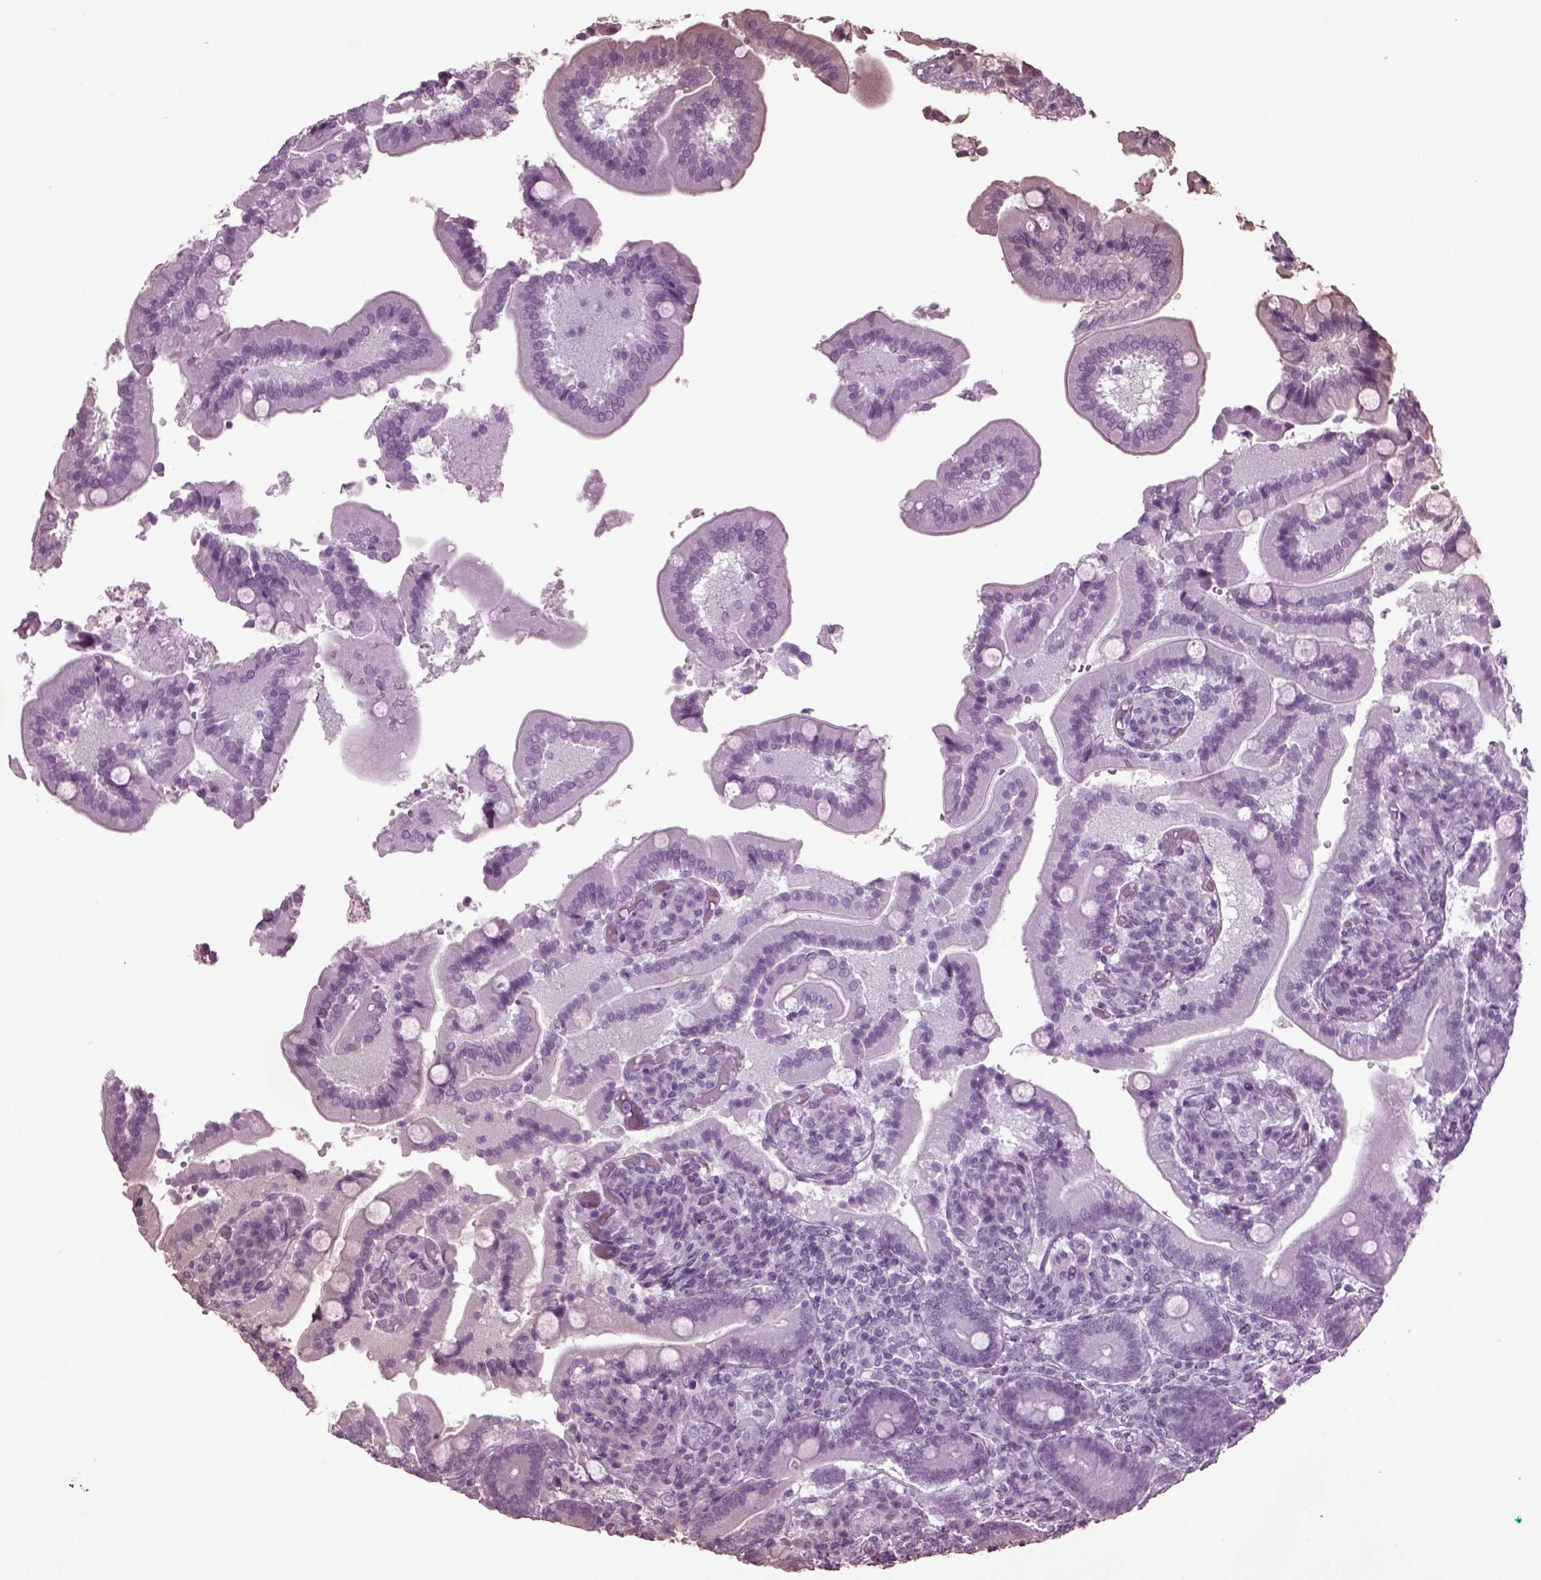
{"staining": {"intensity": "negative", "quantity": "none", "location": "none"}, "tissue": "duodenum", "cell_type": "Glandular cells", "image_type": "normal", "snomed": [{"axis": "morphology", "description": "Normal tissue, NOS"}, {"axis": "topography", "description": "Duodenum"}], "caption": "DAB immunohistochemical staining of normal human duodenum demonstrates no significant expression in glandular cells. (DAB (3,3'-diaminobenzidine) immunohistochemistry visualized using brightfield microscopy, high magnification).", "gene": "CABP5", "patient": {"sex": "female", "age": 62}}